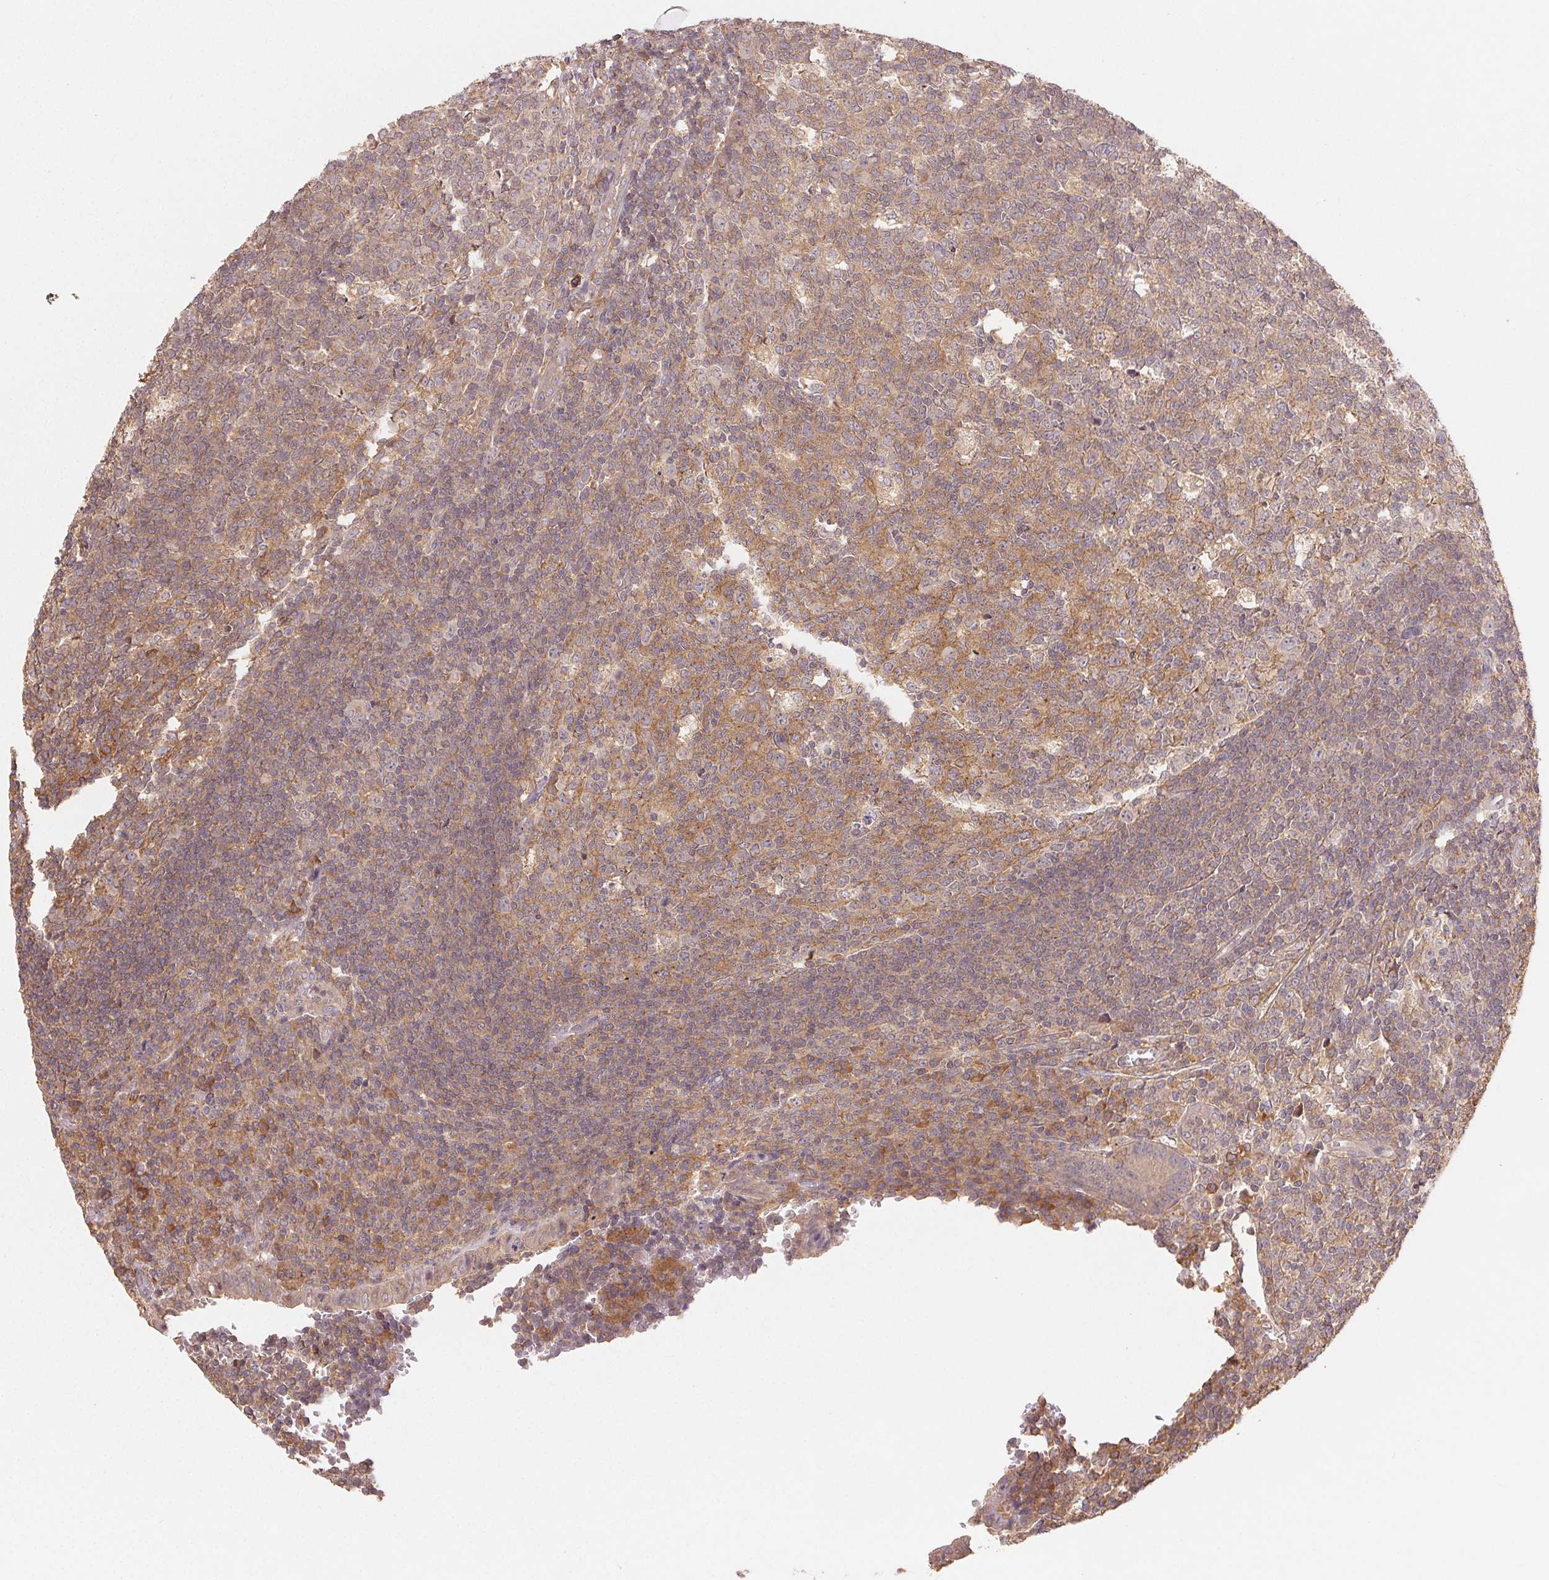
{"staining": {"intensity": "moderate", "quantity": ">75%", "location": "cytoplasmic/membranous"}, "tissue": "appendix", "cell_type": "Glandular cells", "image_type": "normal", "snomed": [{"axis": "morphology", "description": "Normal tissue, NOS"}, {"axis": "topography", "description": "Appendix"}], "caption": "Appendix stained with DAB IHC shows medium levels of moderate cytoplasmic/membranous positivity in about >75% of glandular cells. (brown staining indicates protein expression, while blue staining denotes nuclei).", "gene": "MAPKAPK2", "patient": {"sex": "male", "age": 18}}